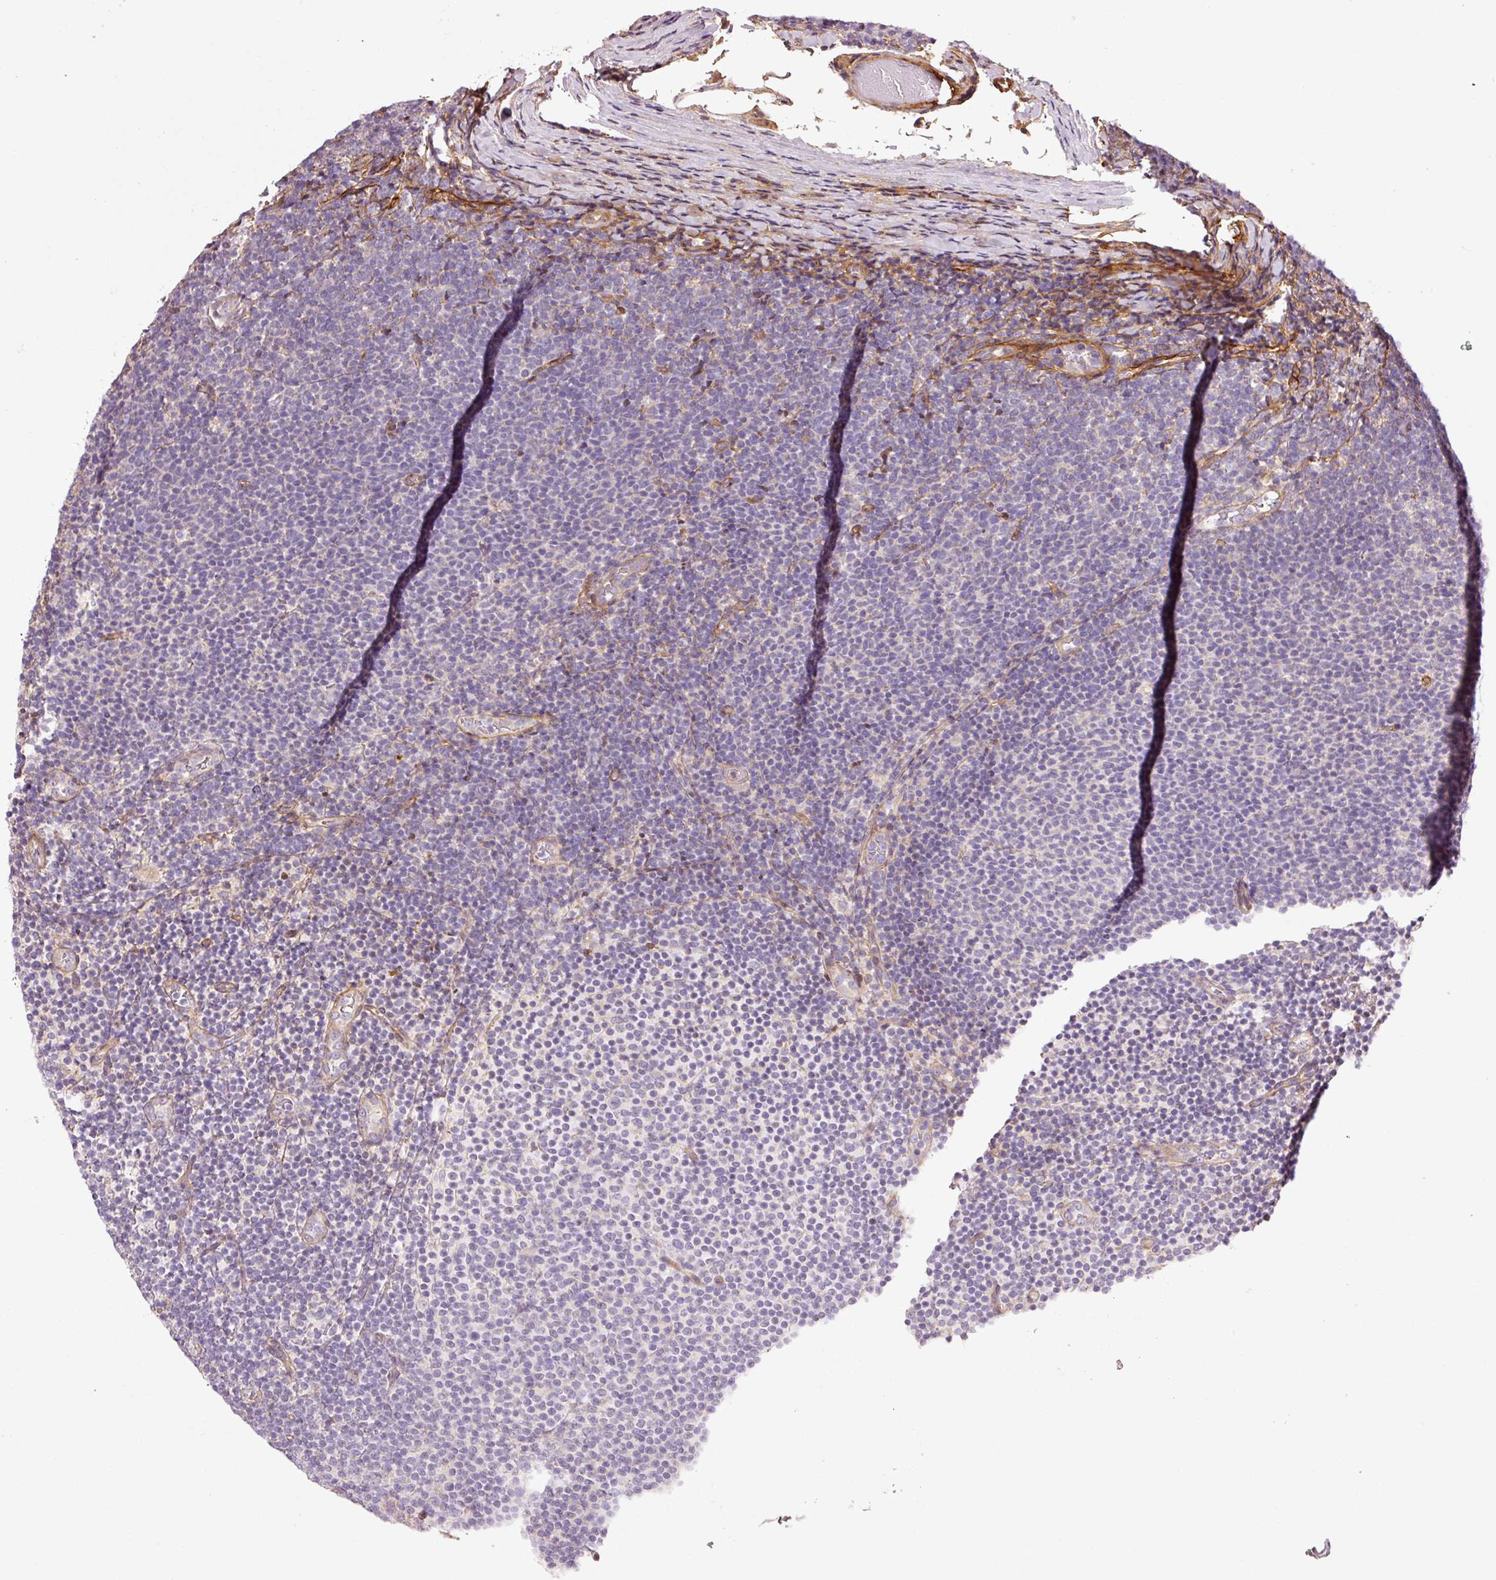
{"staining": {"intensity": "negative", "quantity": "none", "location": "none"}, "tissue": "lymphoma", "cell_type": "Tumor cells", "image_type": "cancer", "snomed": [{"axis": "morphology", "description": "Malignant lymphoma, non-Hodgkin's type, Low grade"}, {"axis": "topography", "description": "Lymph node"}], "caption": "Histopathology image shows no significant protein expression in tumor cells of malignant lymphoma, non-Hodgkin's type (low-grade).", "gene": "NID2", "patient": {"sex": "male", "age": 66}}